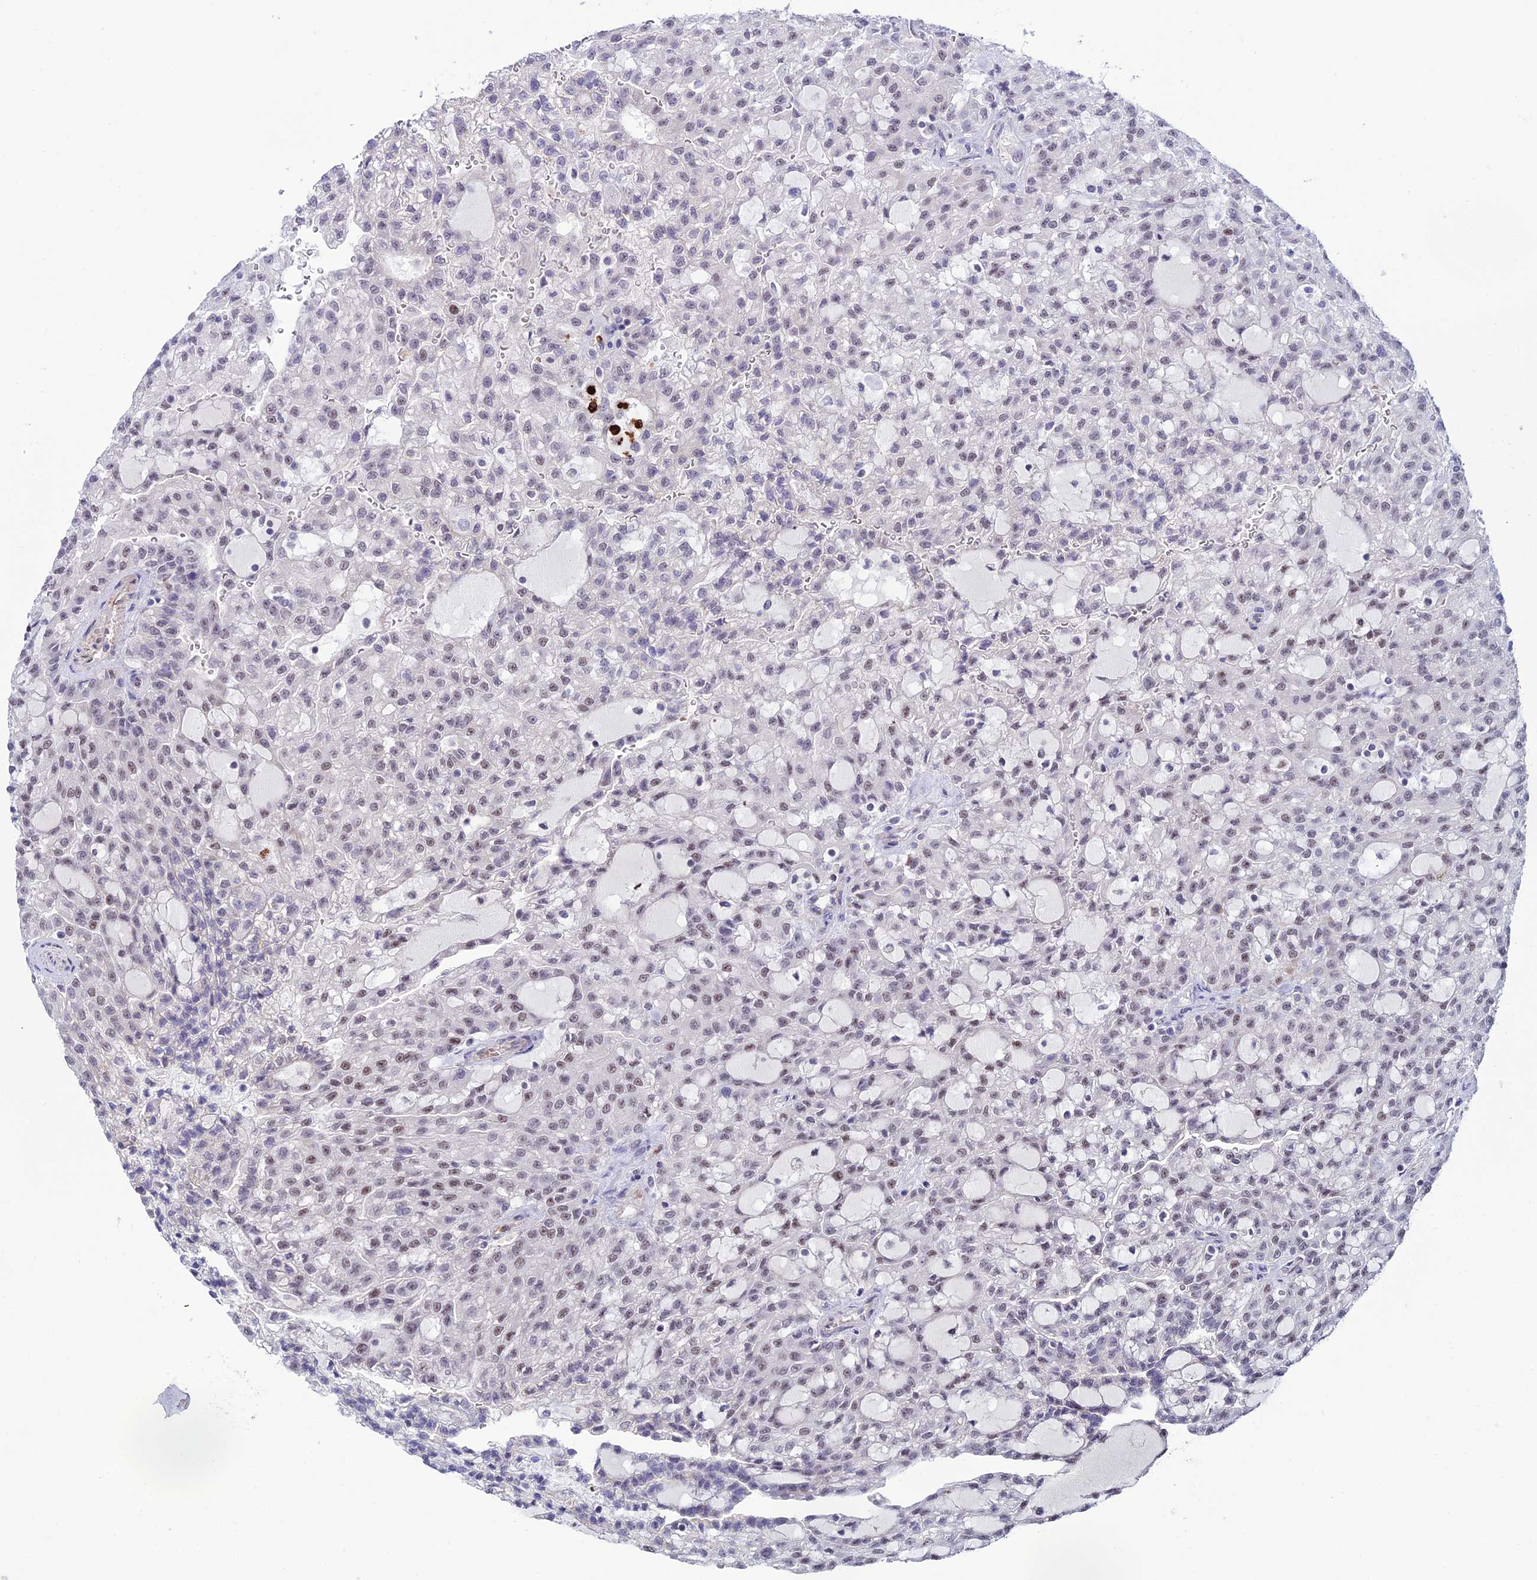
{"staining": {"intensity": "weak", "quantity": "<25%", "location": "nuclear"}, "tissue": "renal cancer", "cell_type": "Tumor cells", "image_type": "cancer", "snomed": [{"axis": "morphology", "description": "Adenocarcinoma, NOS"}, {"axis": "topography", "description": "Kidney"}], "caption": "An image of renal adenocarcinoma stained for a protein displays no brown staining in tumor cells.", "gene": "COL6A6", "patient": {"sex": "male", "age": 63}}